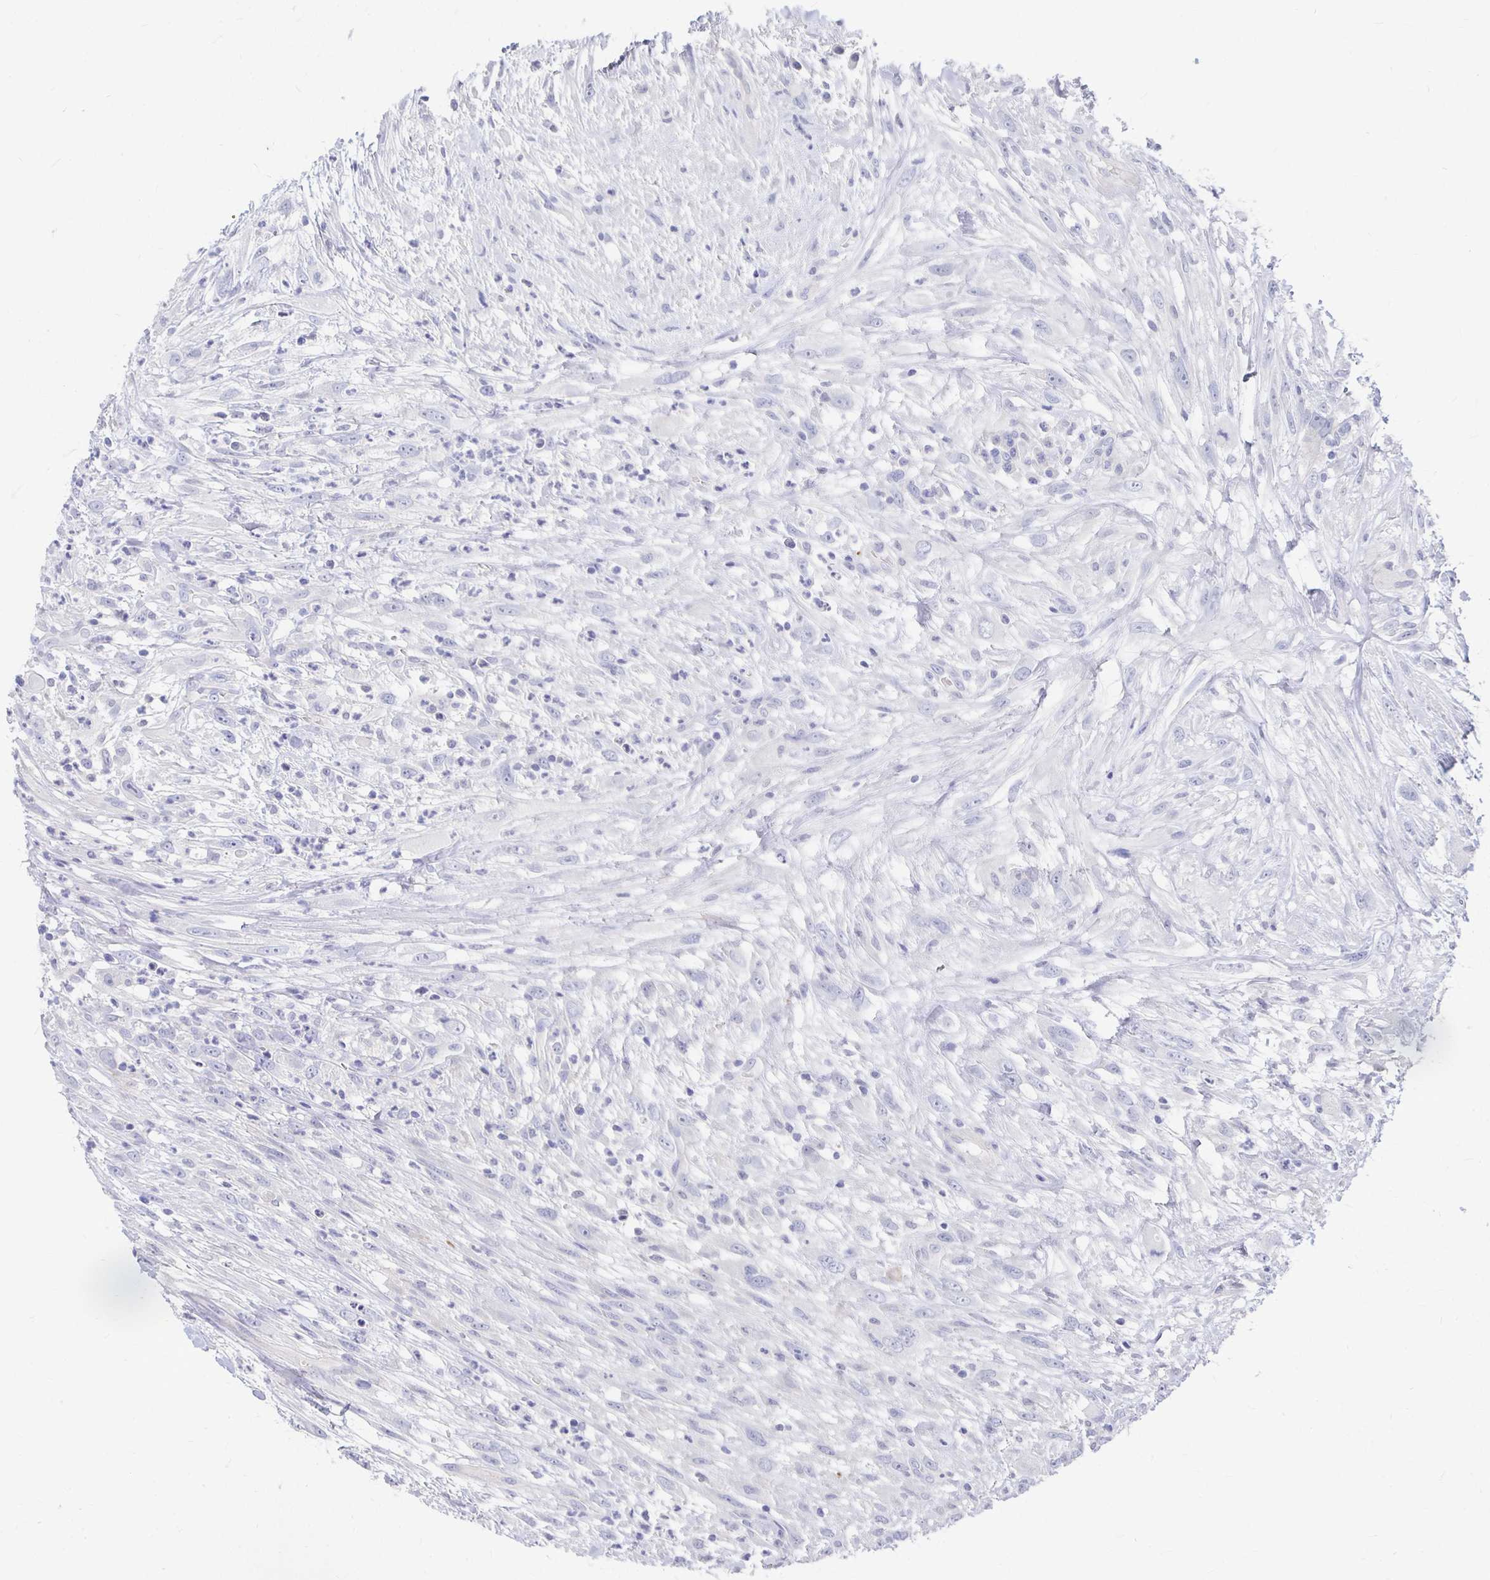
{"staining": {"intensity": "negative", "quantity": "none", "location": "none"}, "tissue": "head and neck cancer", "cell_type": "Tumor cells", "image_type": "cancer", "snomed": [{"axis": "morphology", "description": "Squamous cell carcinoma, NOS"}, {"axis": "topography", "description": "Head-Neck"}], "caption": "This is a photomicrograph of immunohistochemistry (IHC) staining of head and neck cancer (squamous cell carcinoma), which shows no expression in tumor cells.", "gene": "FKRP", "patient": {"sex": "male", "age": 65}}